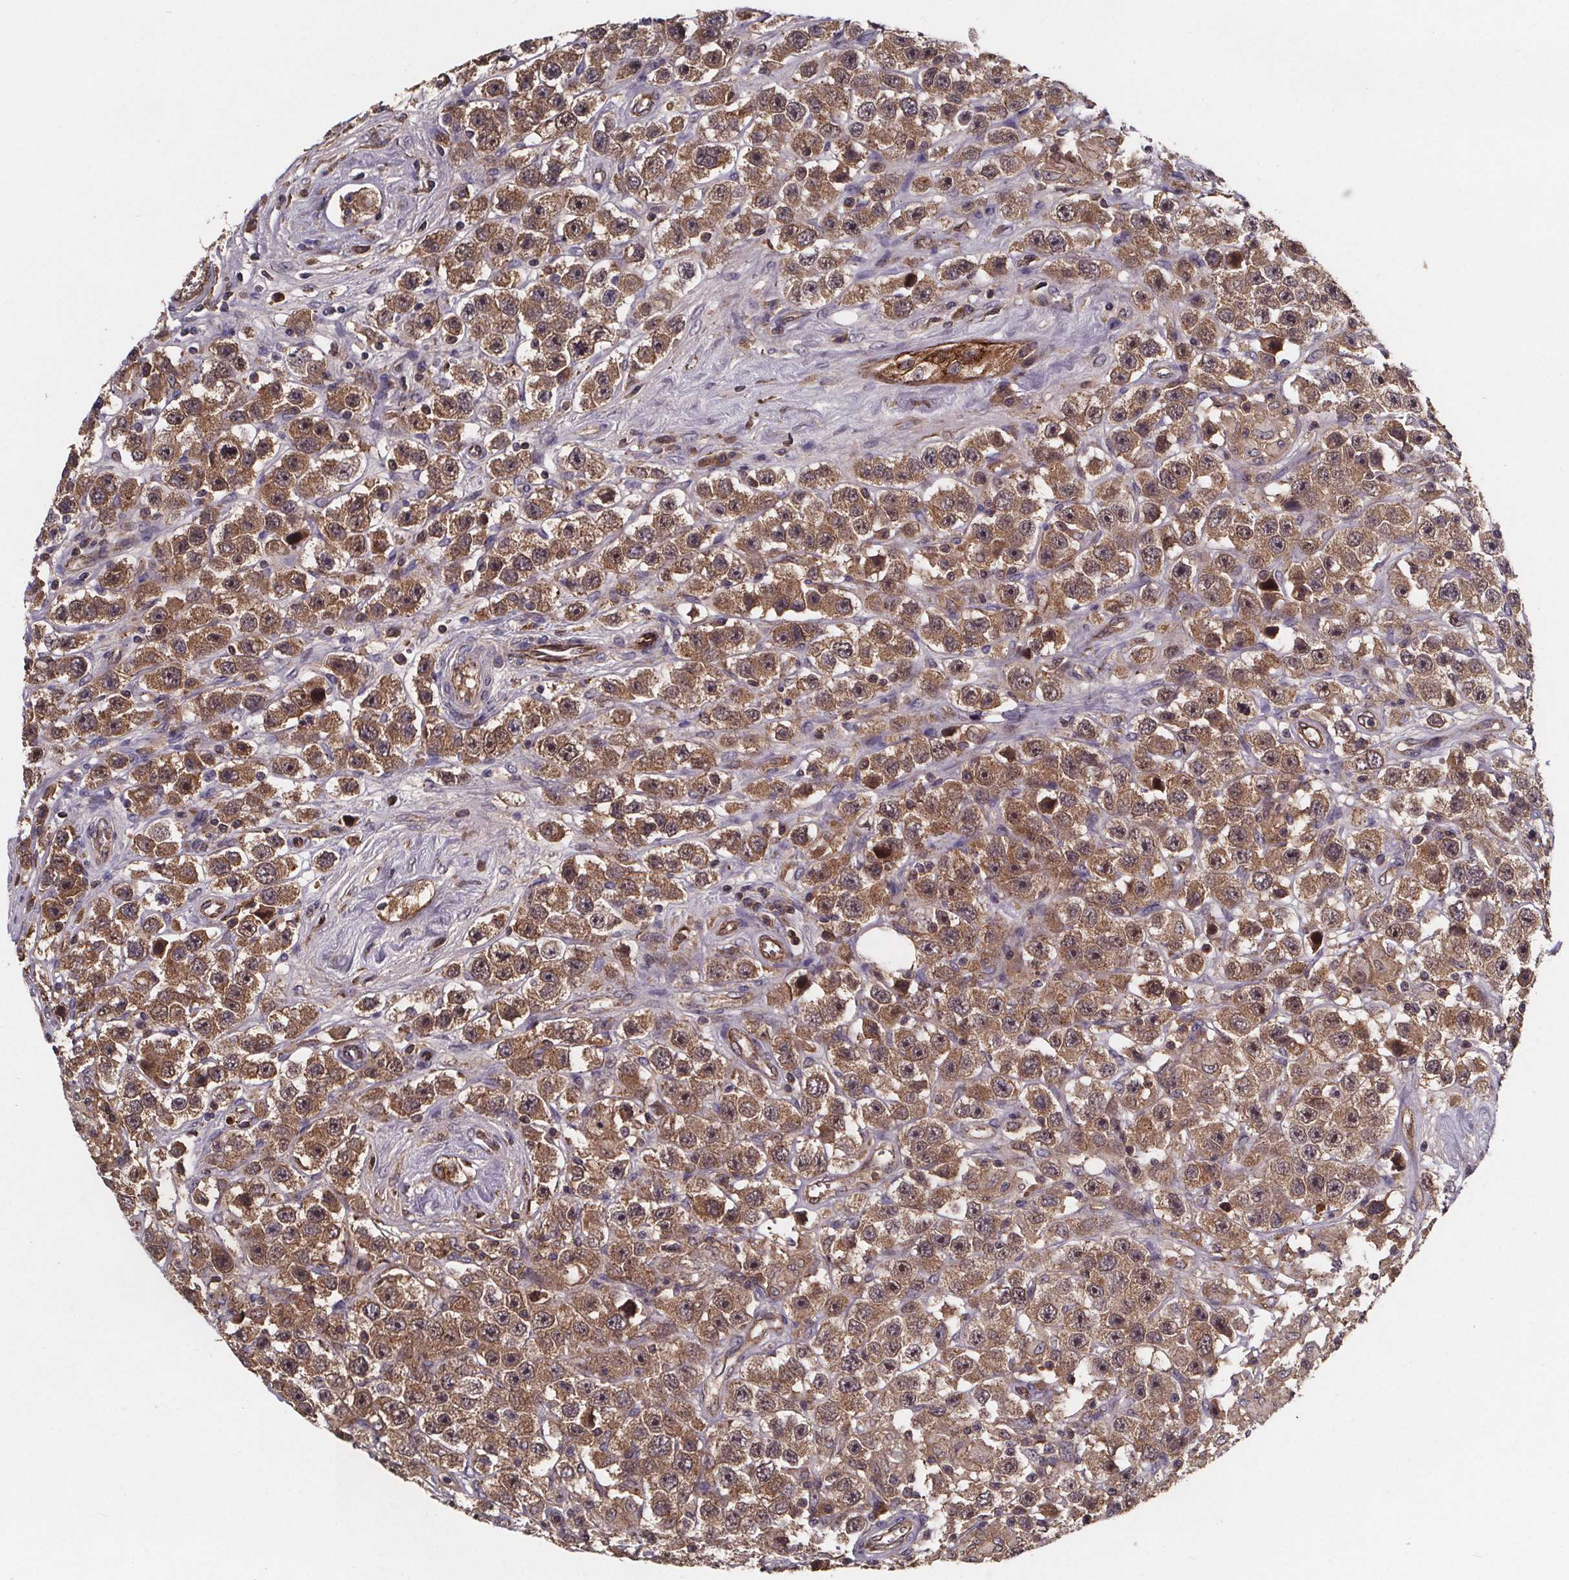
{"staining": {"intensity": "moderate", "quantity": ">75%", "location": "cytoplasmic/membranous,nuclear"}, "tissue": "testis cancer", "cell_type": "Tumor cells", "image_type": "cancer", "snomed": [{"axis": "morphology", "description": "Seminoma, NOS"}, {"axis": "topography", "description": "Testis"}], "caption": "DAB (3,3'-diaminobenzidine) immunohistochemical staining of human seminoma (testis) exhibits moderate cytoplasmic/membranous and nuclear protein expression in approximately >75% of tumor cells.", "gene": "FASTKD3", "patient": {"sex": "male", "age": 45}}